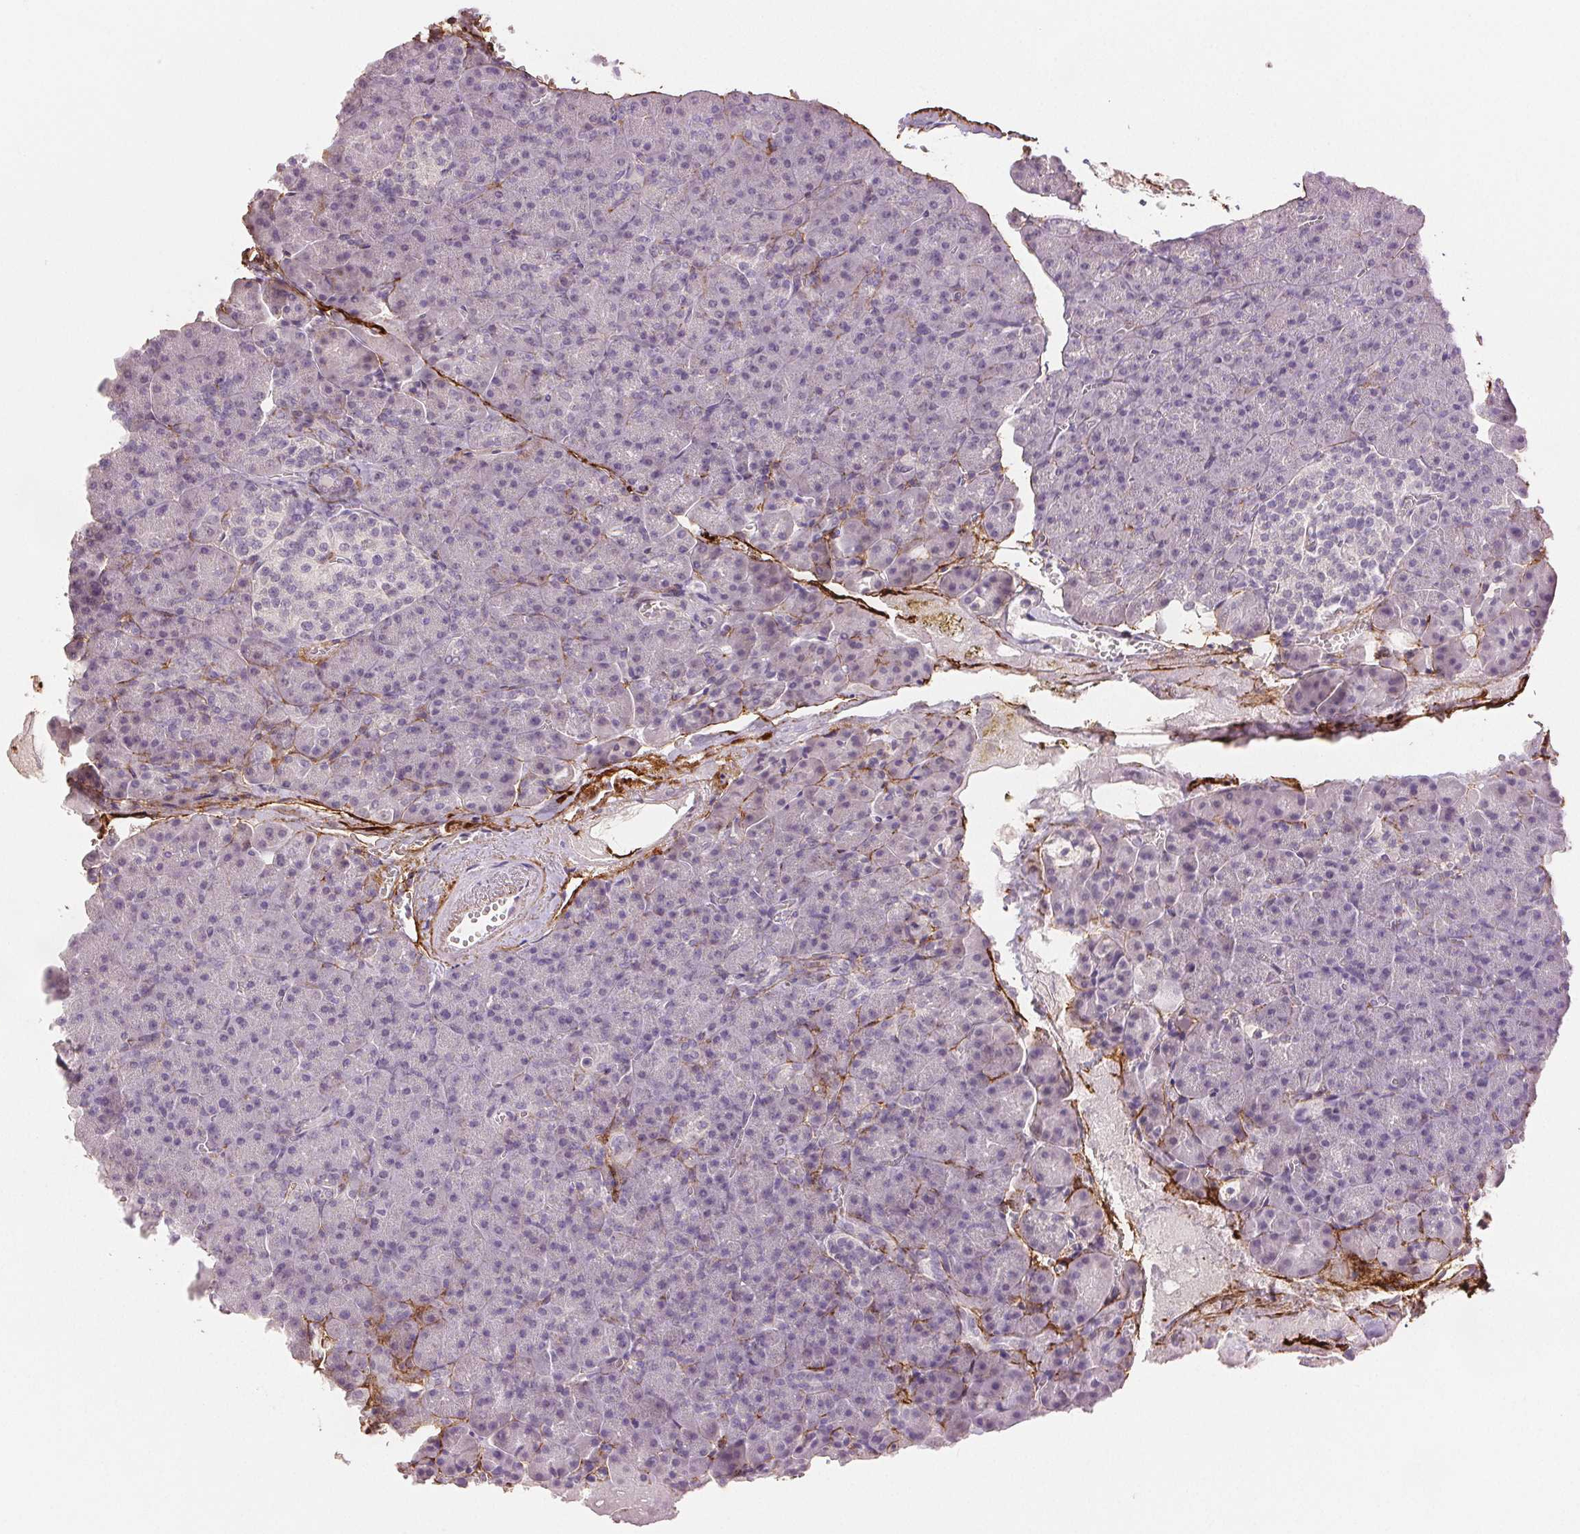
{"staining": {"intensity": "strong", "quantity": "<25%", "location": "cytoplasmic/membranous"}, "tissue": "pancreas", "cell_type": "Exocrine glandular cells", "image_type": "normal", "snomed": [{"axis": "morphology", "description": "Normal tissue, NOS"}, {"axis": "topography", "description": "Pancreas"}], "caption": "Strong cytoplasmic/membranous expression for a protein is present in about <25% of exocrine glandular cells of unremarkable pancreas using IHC.", "gene": "FBN1", "patient": {"sex": "female", "age": 74}}